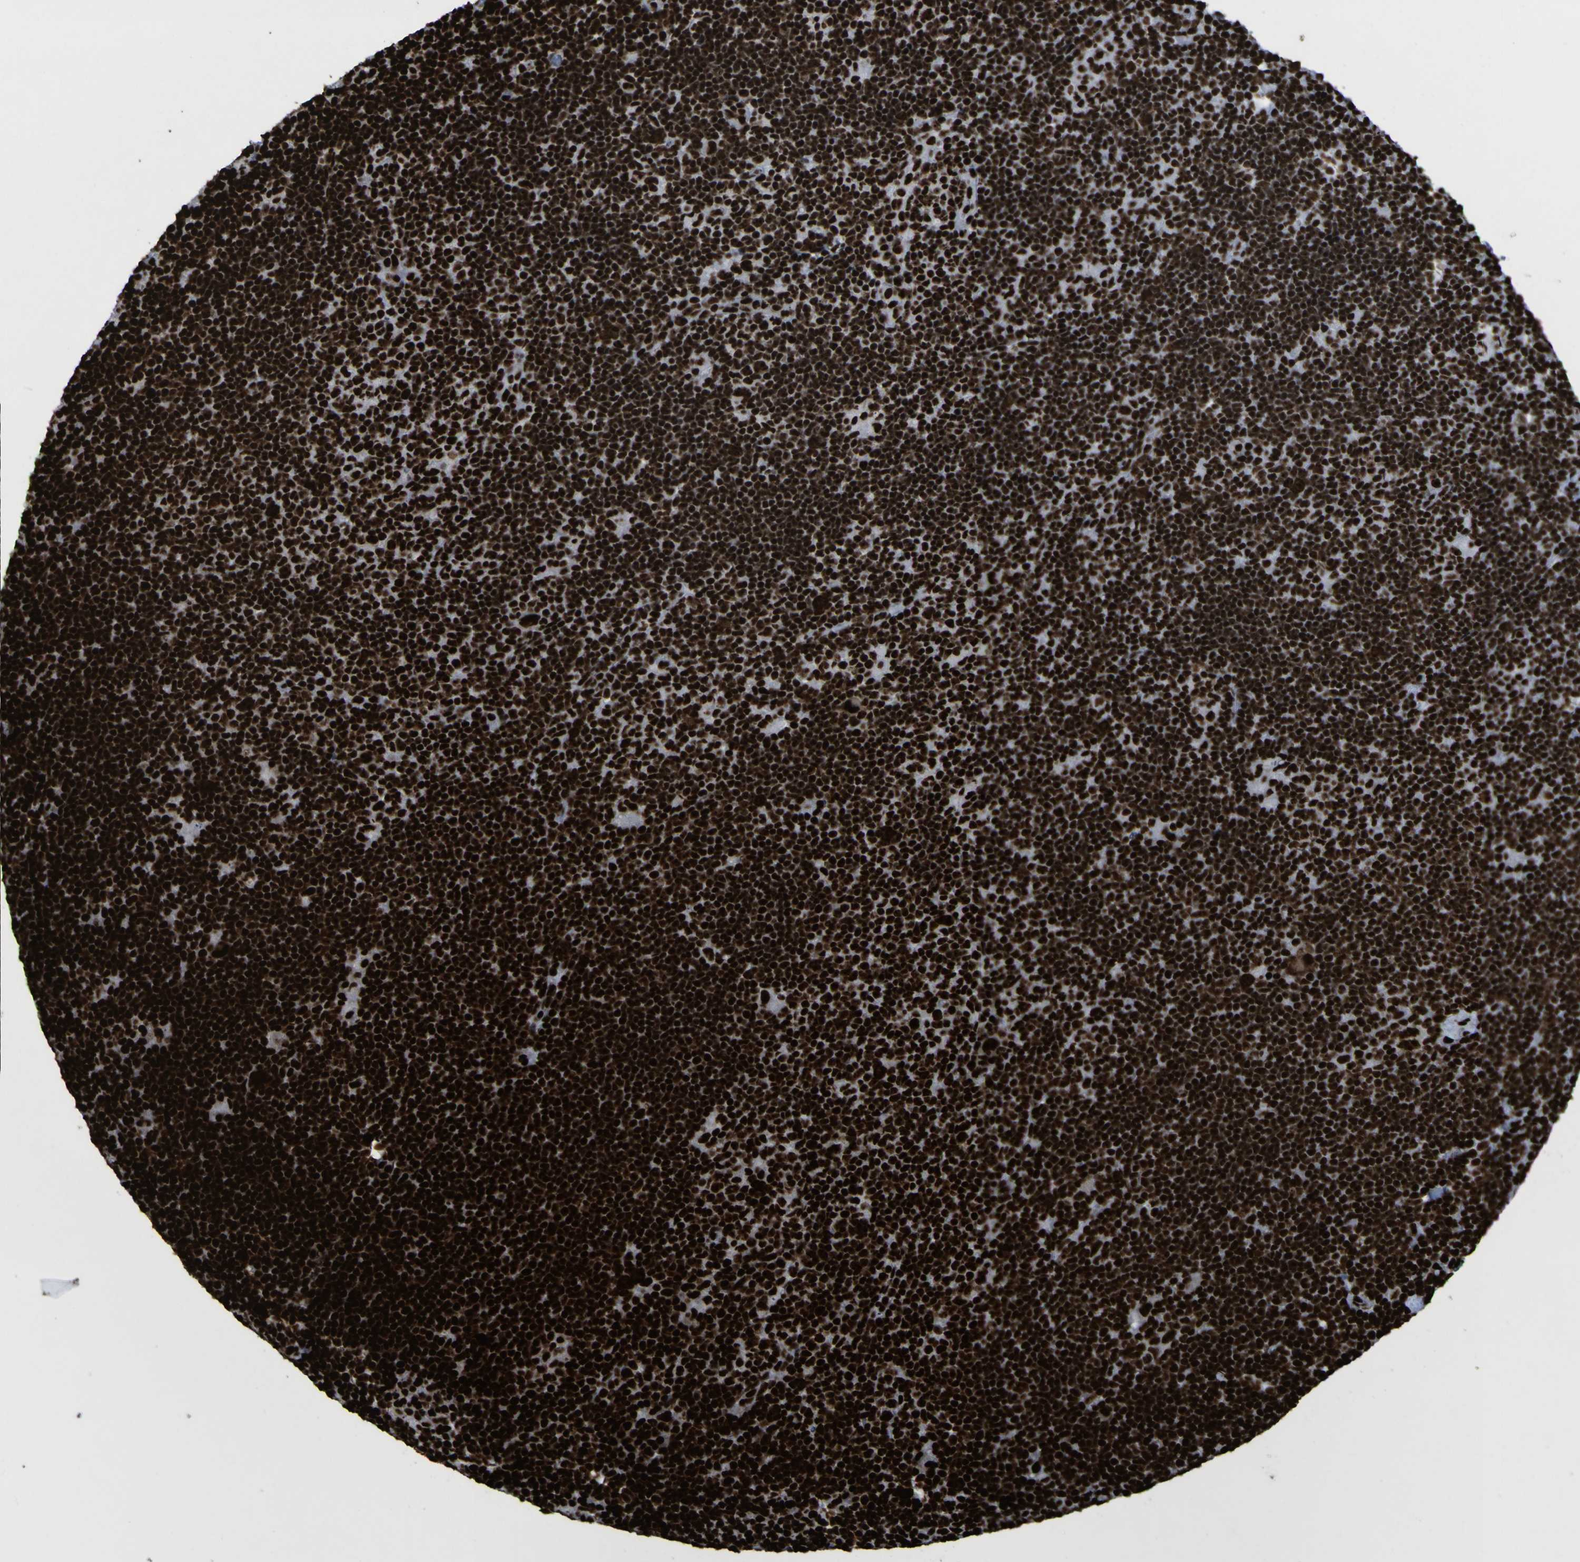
{"staining": {"intensity": "strong", "quantity": ">75%", "location": "nuclear"}, "tissue": "lymphoma", "cell_type": "Tumor cells", "image_type": "cancer", "snomed": [{"axis": "morphology", "description": "Hodgkin's disease, NOS"}, {"axis": "topography", "description": "Lymph node"}], "caption": "High-power microscopy captured an IHC image of Hodgkin's disease, revealing strong nuclear staining in about >75% of tumor cells.", "gene": "NPM1", "patient": {"sex": "female", "age": 57}}